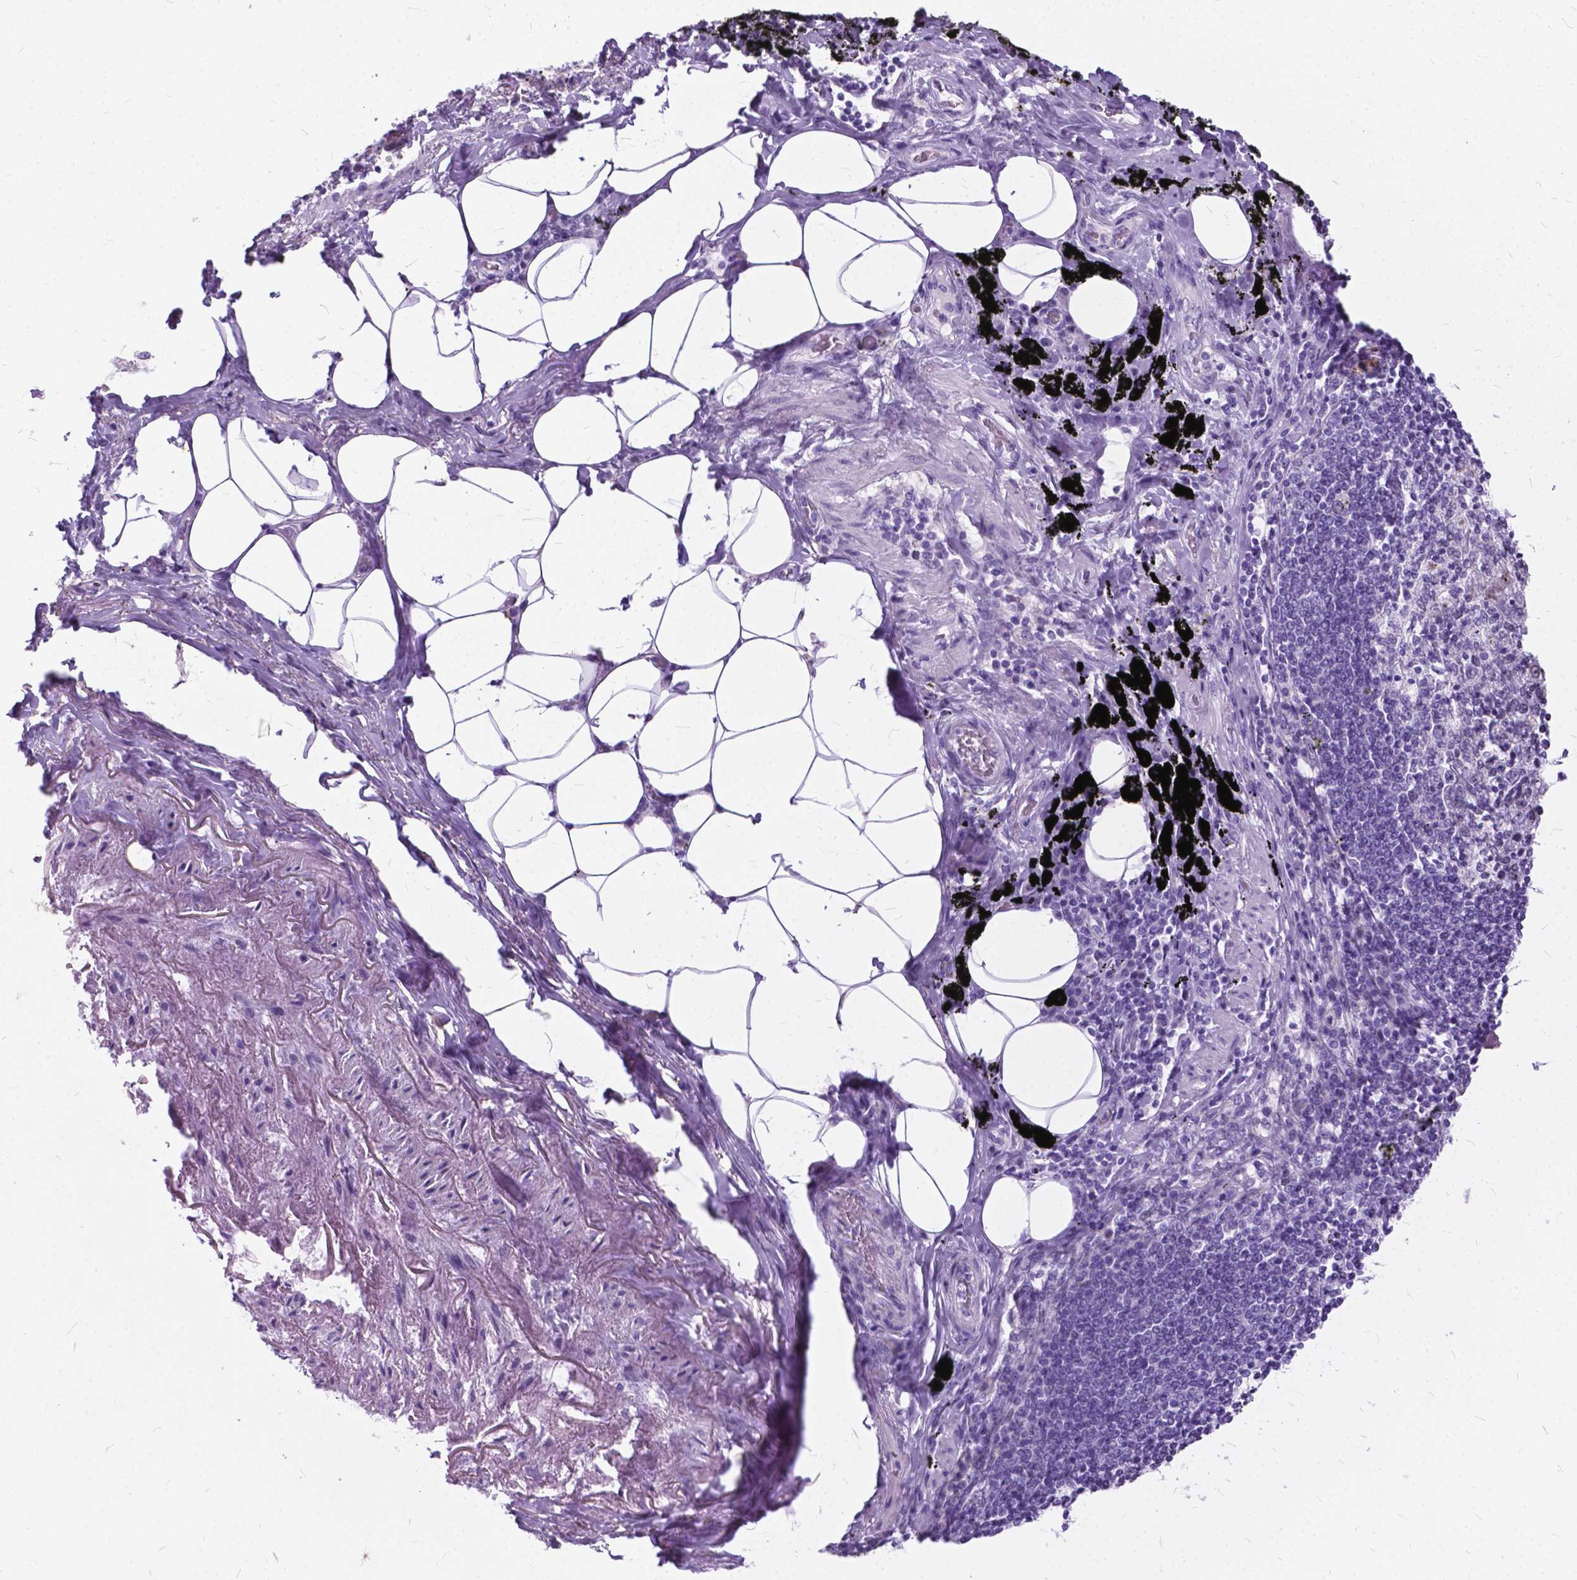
{"staining": {"intensity": "negative", "quantity": "none", "location": "none"}, "tissue": "adipose tissue", "cell_type": "Adipocytes", "image_type": "normal", "snomed": [{"axis": "morphology", "description": "Normal tissue, NOS"}, {"axis": "topography", "description": "Bronchus"}, {"axis": "topography", "description": "Lung"}], "caption": "Micrograph shows no significant protein staining in adipocytes of benign adipose tissue. (DAB (3,3'-diaminobenzidine) immunohistochemistry (IHC) visualized using brightfield microscopy, high magnification).", "gene": "BSND", "patient": {"sex": "female", "age": 57}}